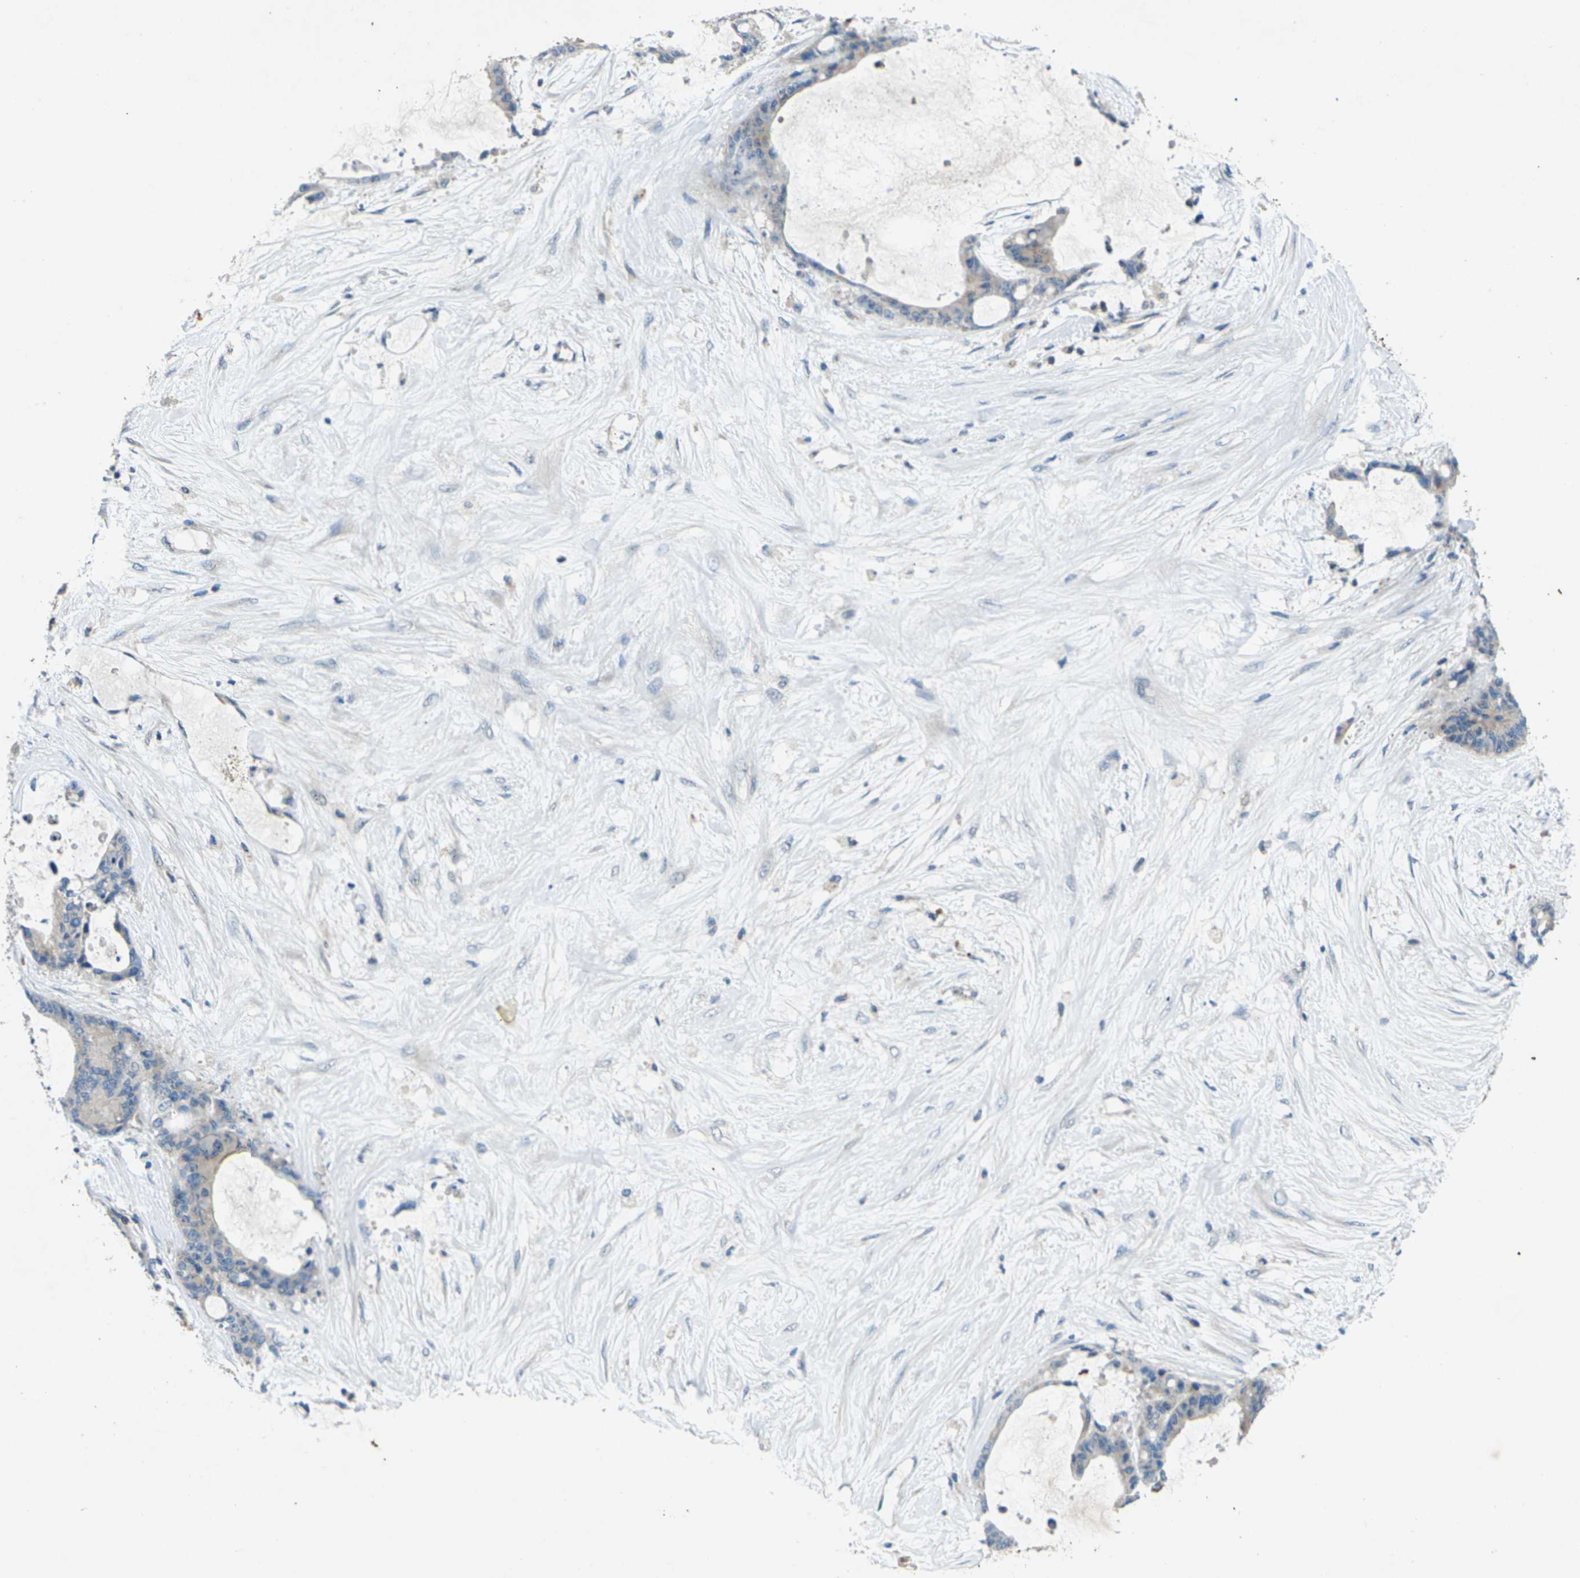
{"staining": {"intensity": "weak", "quantity": "<25%", "location": "cytoplasmic/membranous"}, "tissue": "liver cancer", "cell_type": "Tumor cells", "image_type": "cancer", "snomed": [{"axis": "morphology", "description": "Cholangiocarcinoma"}, {"axis": "topography", "description": "Liver"}], "caption": "This micrograph is of liver cancer (cholangiocarcinoma) stained with immunohistochemistry (IHC) to label a protein in brown with the nuclei are counter-stained blue. There is no positivity in tumor cells.", "gene": "SIGLEC14", "patient": {"sex": "female", "age": 73}}